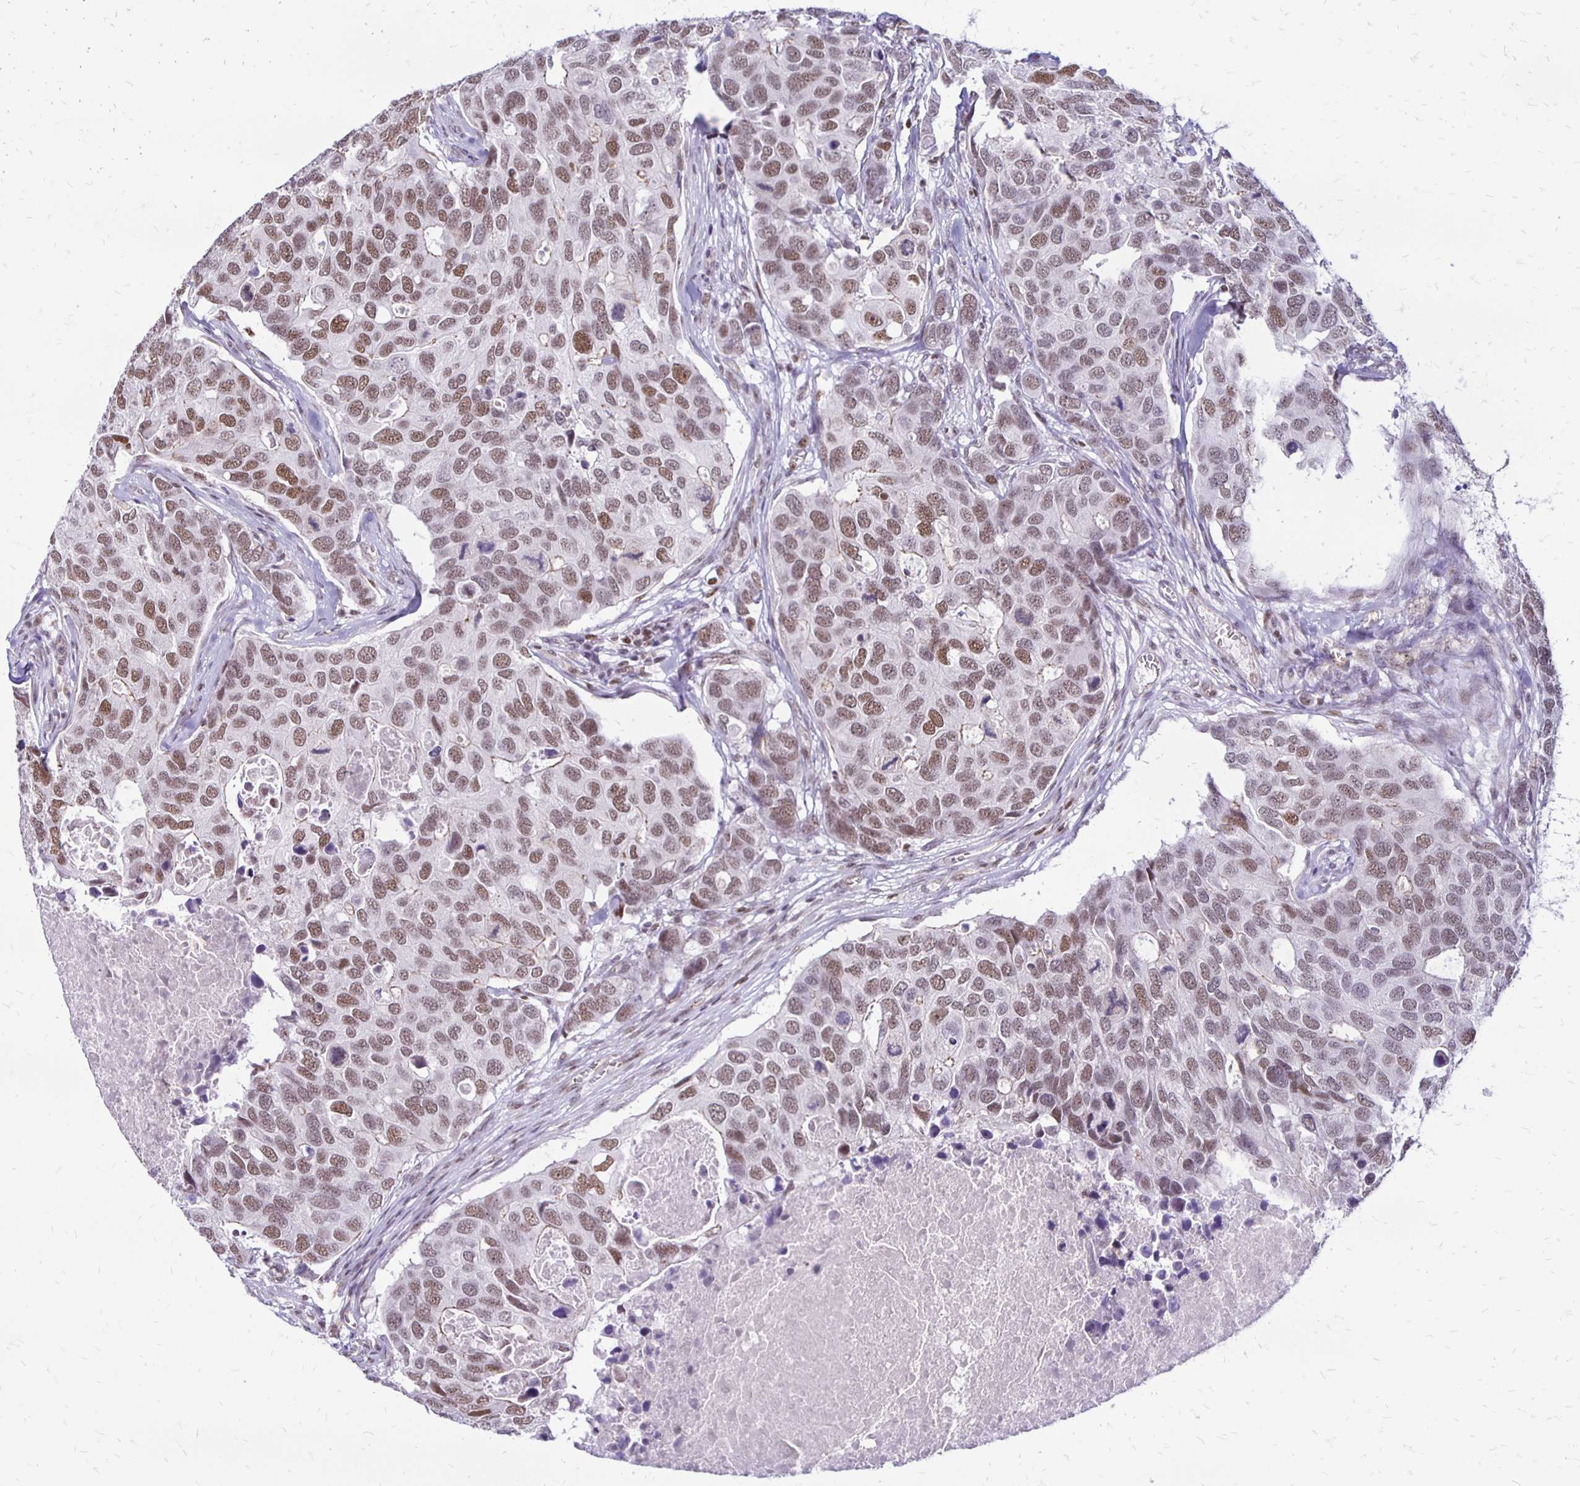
{"staining": {"intensity": "moderate", "quantity": ">75%", "location": "nuclear"}, "tissue": "breast cancer", "cell_type": "Tumor cells", "image_type": "cancer", "snomed": [{"axis": "morphology", "description": "Duct carcinoma"}, {"axis": "topography", "description": "Breast"}], "caption": "IHC of human breast cancer (intraductal carcinoma) exhibits medium levels of moderate nuclear positivity in approximately >75% of tumor cells.", "gene": "DDB2", "patient": {"sex": "female", "age": 83}}